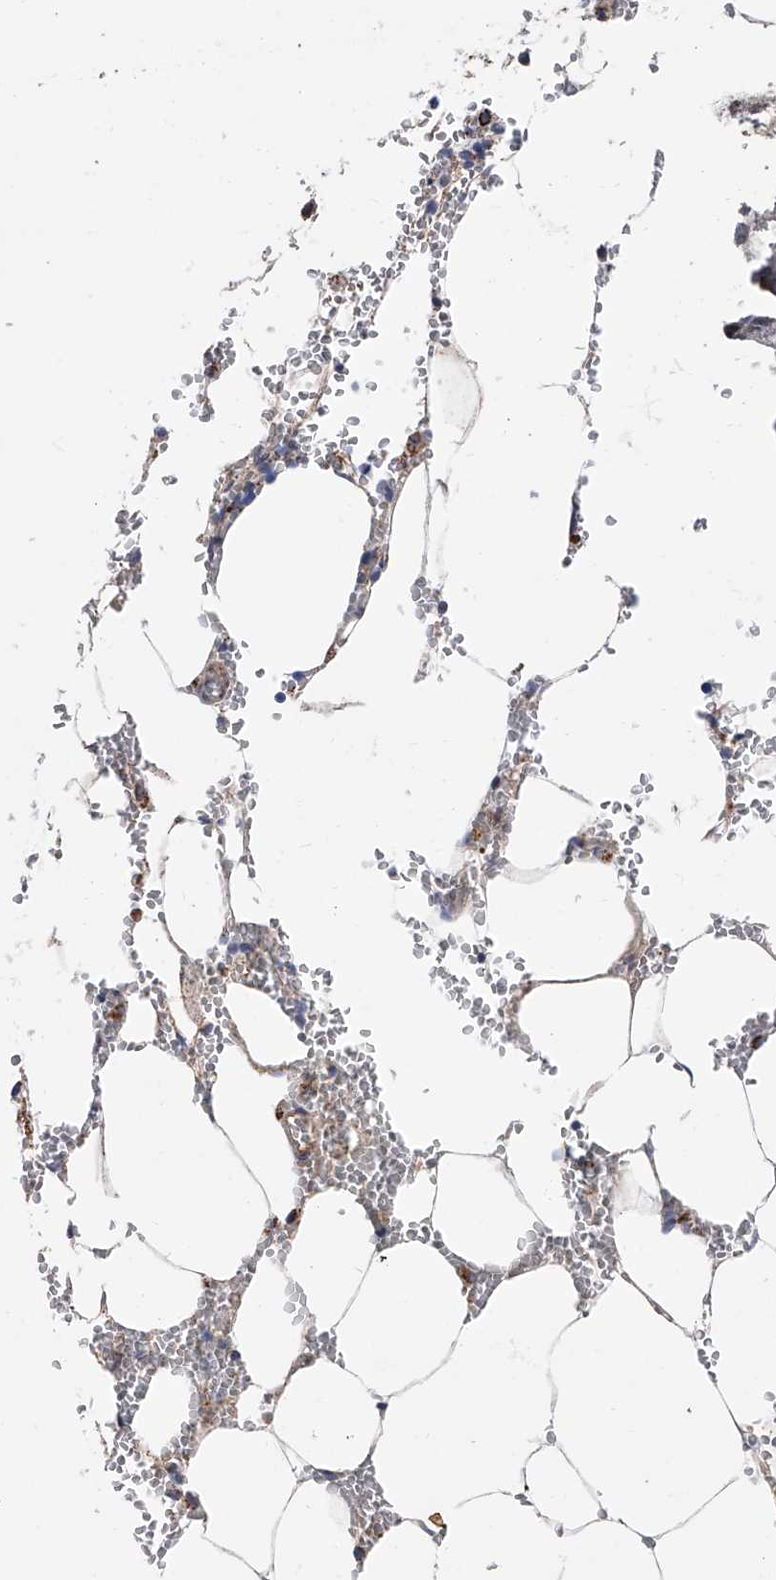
{"staining": {"intensity": "moderate", "quantity": "<25%", "location": "cytoplasmic/membranous"}, "tissue": "bone marrow", "cell_type": "Hematopoietic cells", "image_type": "normal", "snomed": [{"axis": "morphology", "description": "Normal tissue, NOS"}, {"axis": "topography", "description": "Bone marrow"}], "caption": "Protein expression analysis of unremarkable bone marrow reveals moderate cytoplasmic/membranous staining in approximately <25% of hematopoietic cells. The staining was performed using DAB (3,3'-diaminobenzidine), with brown indicating positive protein expression. Nuclei are stained blue with hematoxylin.", "gene": "PDSS2", "patient": {"sex": "male", "age": 70}}